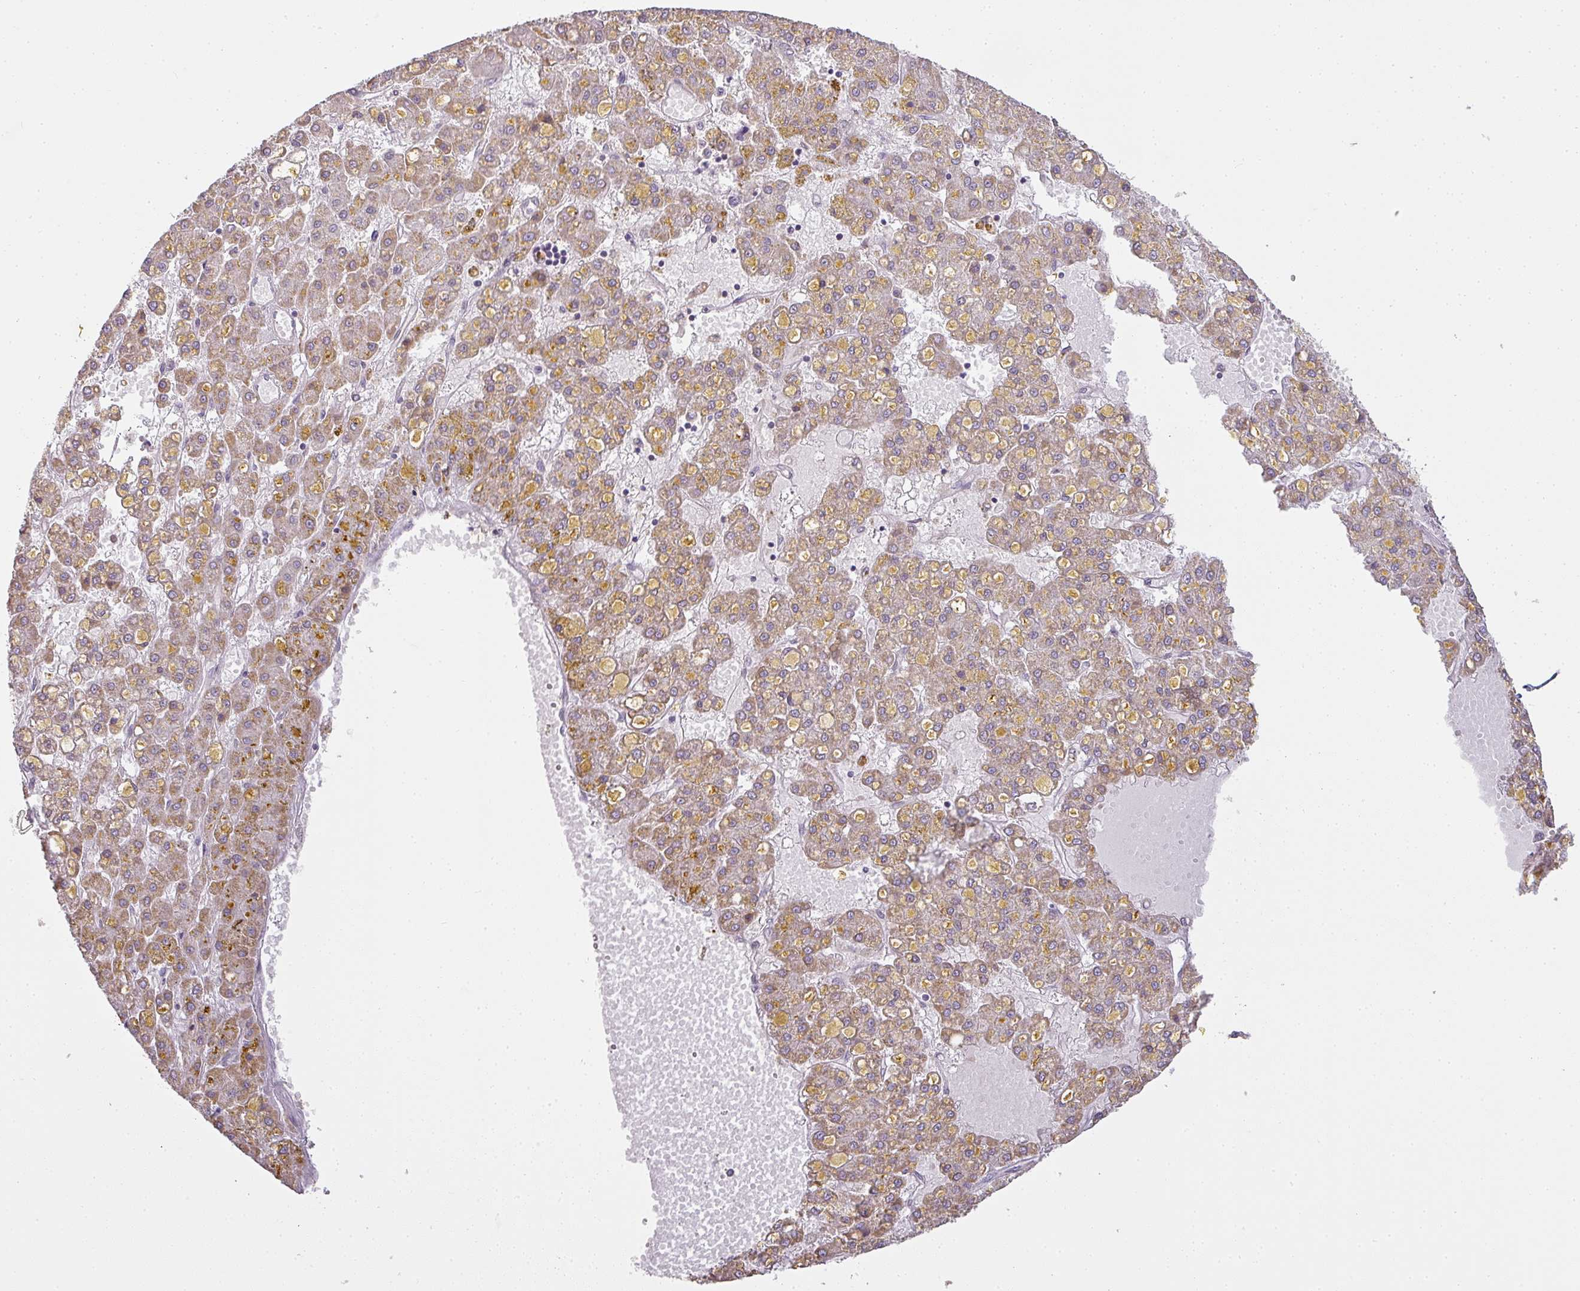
{"staining": {"intensity": "moderate", "quantity": ">75%", "location": "cytoplasmic/membranous"}, "tissue": "liver cancer", "cell_type": "Tumor cells", "image_type": "cancer", "snomed": [{"axis": "morphology", "description": "Carcinoma, Hepatocellular, NOS"}, {"axis": "topography", "description": "Liver"}], "caption": "About >75% of tumor cells in hepatocellular carcinoma (liver) demonstrate moderate cytoplasmic/membranous protein expression as visualized by brown immunohistochemical staining.", "gene": "LY75", "patient": {"sex": "male", "age": 67}}